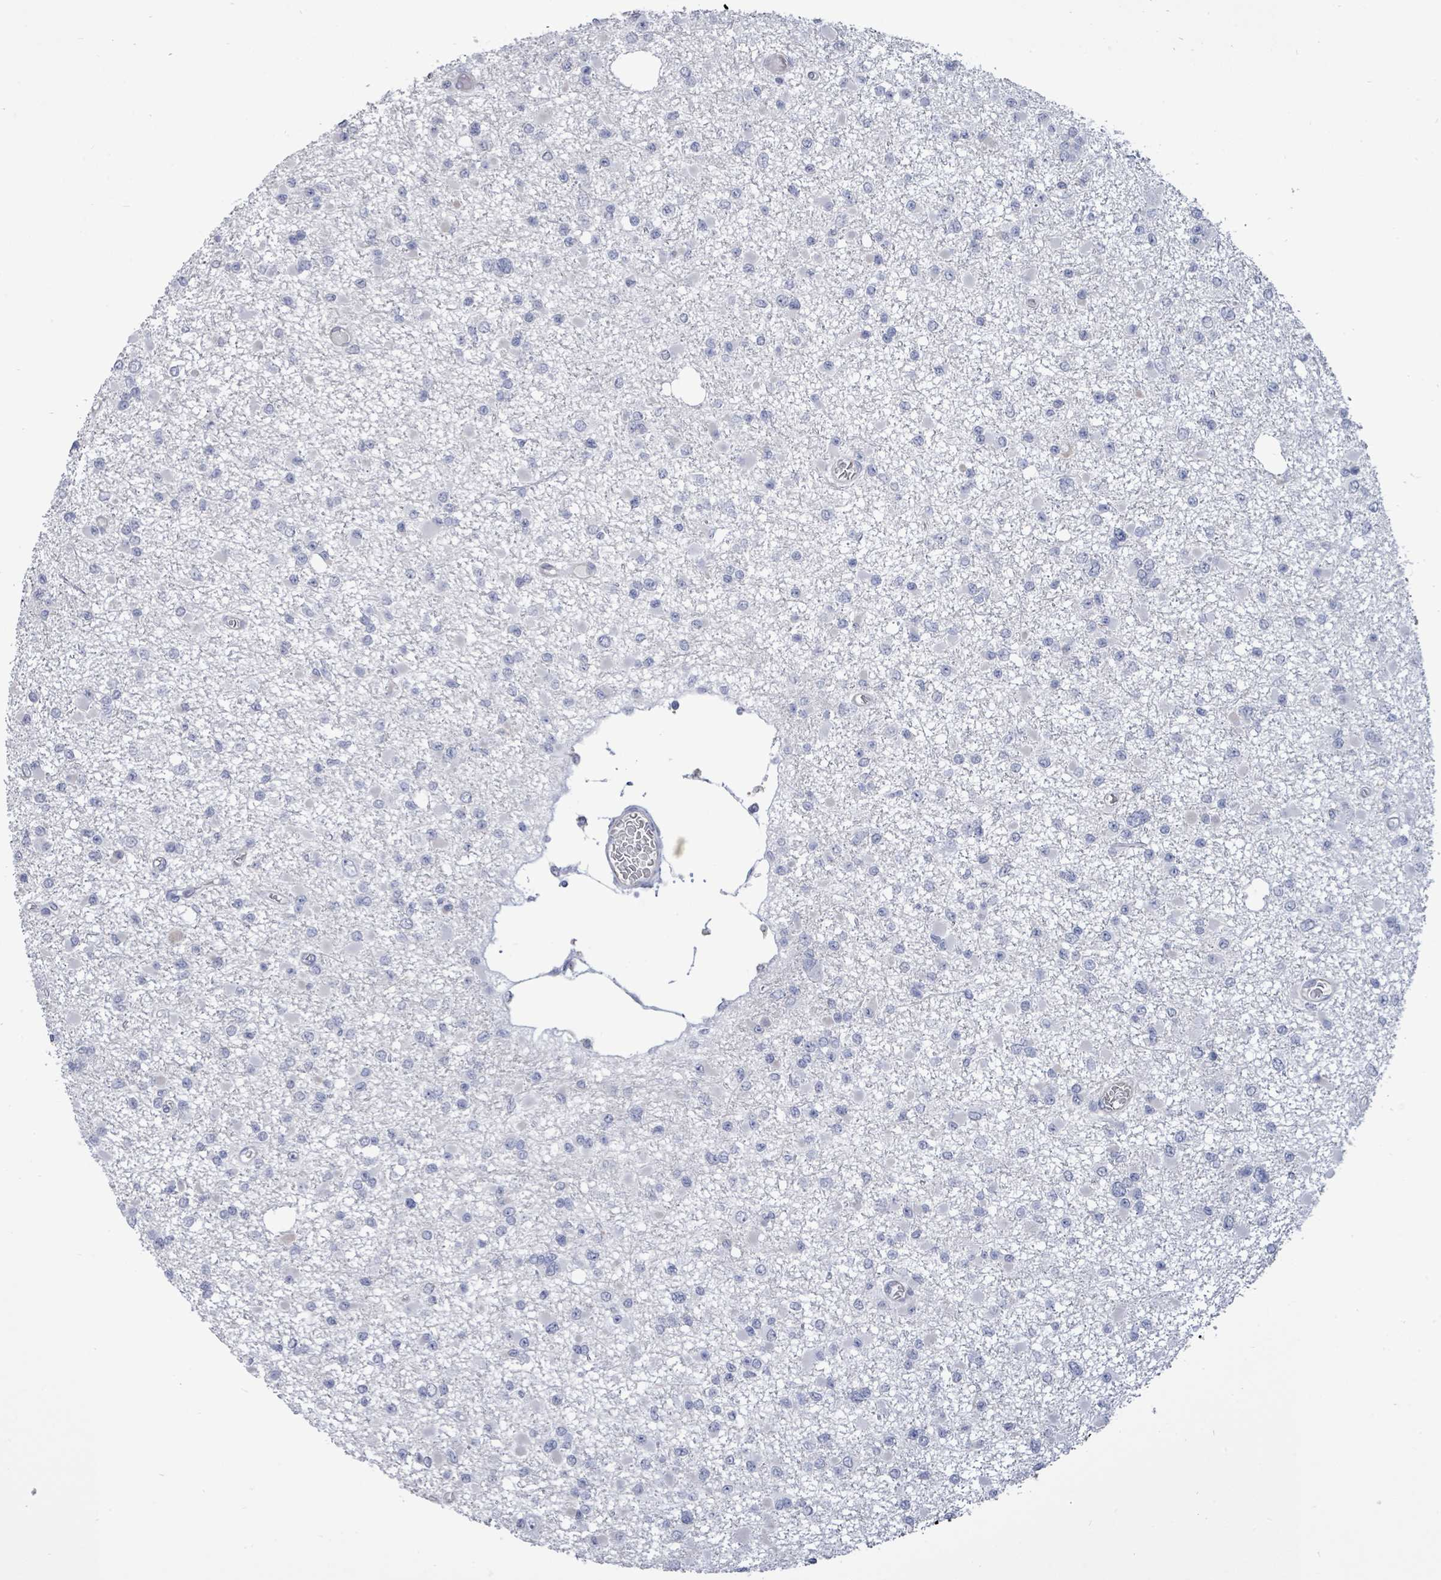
{"staining": {"intensity": "negative", "quantity": "none", "location": "none"}, "tissue": "glioma", "cell_type": "Tumor cells", "image_type": "cancer", "snomed": [{"axis": "morphology", "description": "Glioma, malignant, Low grade"}, {"axis": "topography", "description": "Brain"}], "caption": "IHC micrograph of human glioma stained for a protein (brown), which displays no staining in tumor cells.", "gene": "CT45A5", "patient": {"sex": "female", "age": 22}}